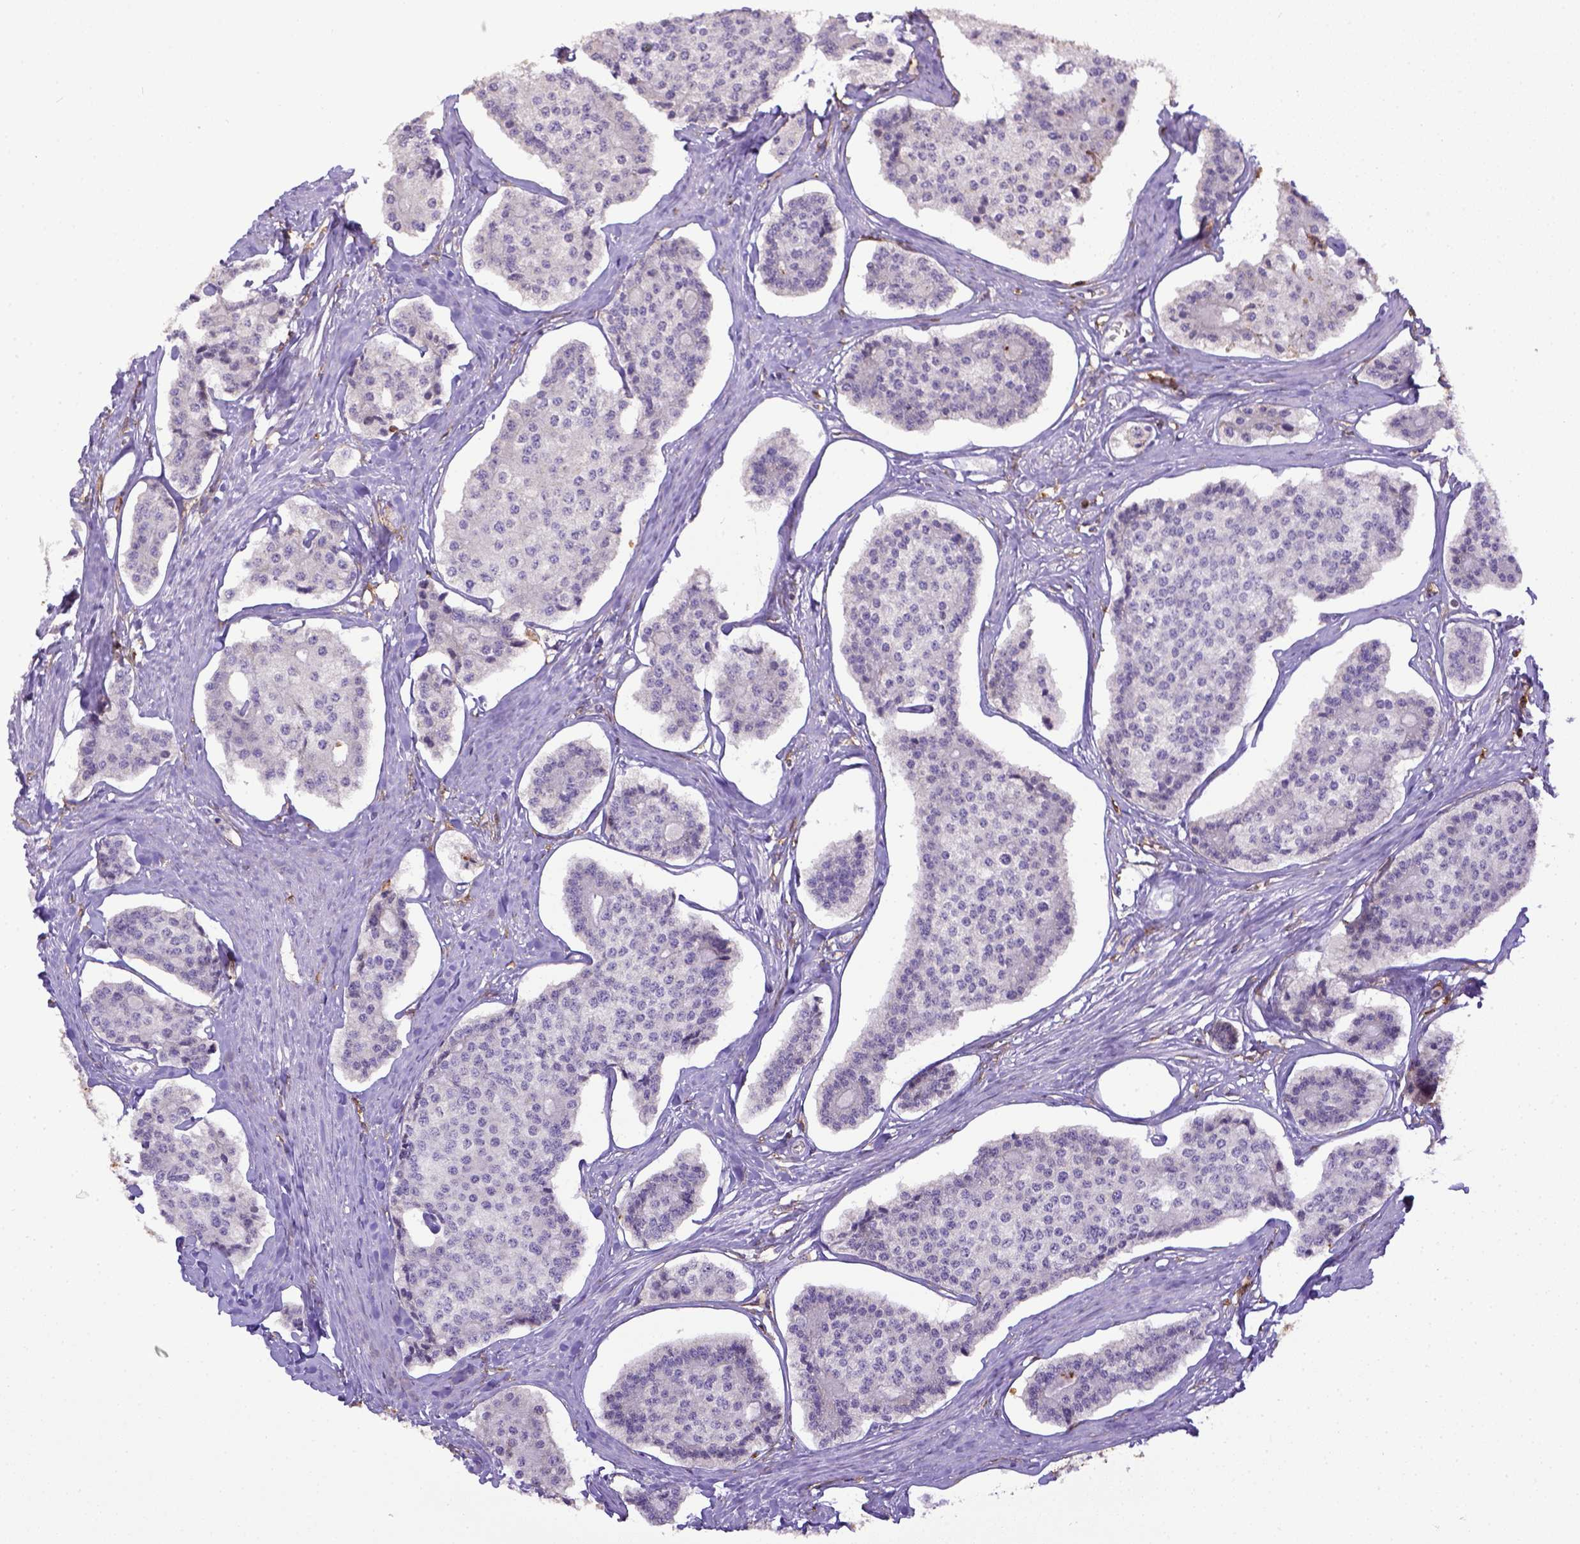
{"staining": {"intensity": "negative", "quantity": "none", "location": "none"}, "tissue": "carcinoid", "cell_type": "Tumor cells", "image_type": "cancer", "snomed": [{"axis": "morphology", "description": "Carcinoid, malignant, NOS"}, {"axis": "topography", "description": "Small intestine"}], "caption": "High power microscopy photomicrograph of an immunohistochemistry (IHC) image of carcinoid (malignant), revealing no significant expression in tumor cells.", "gene": "ITGAM", "patient": {"sex": "female", "age": 65}}